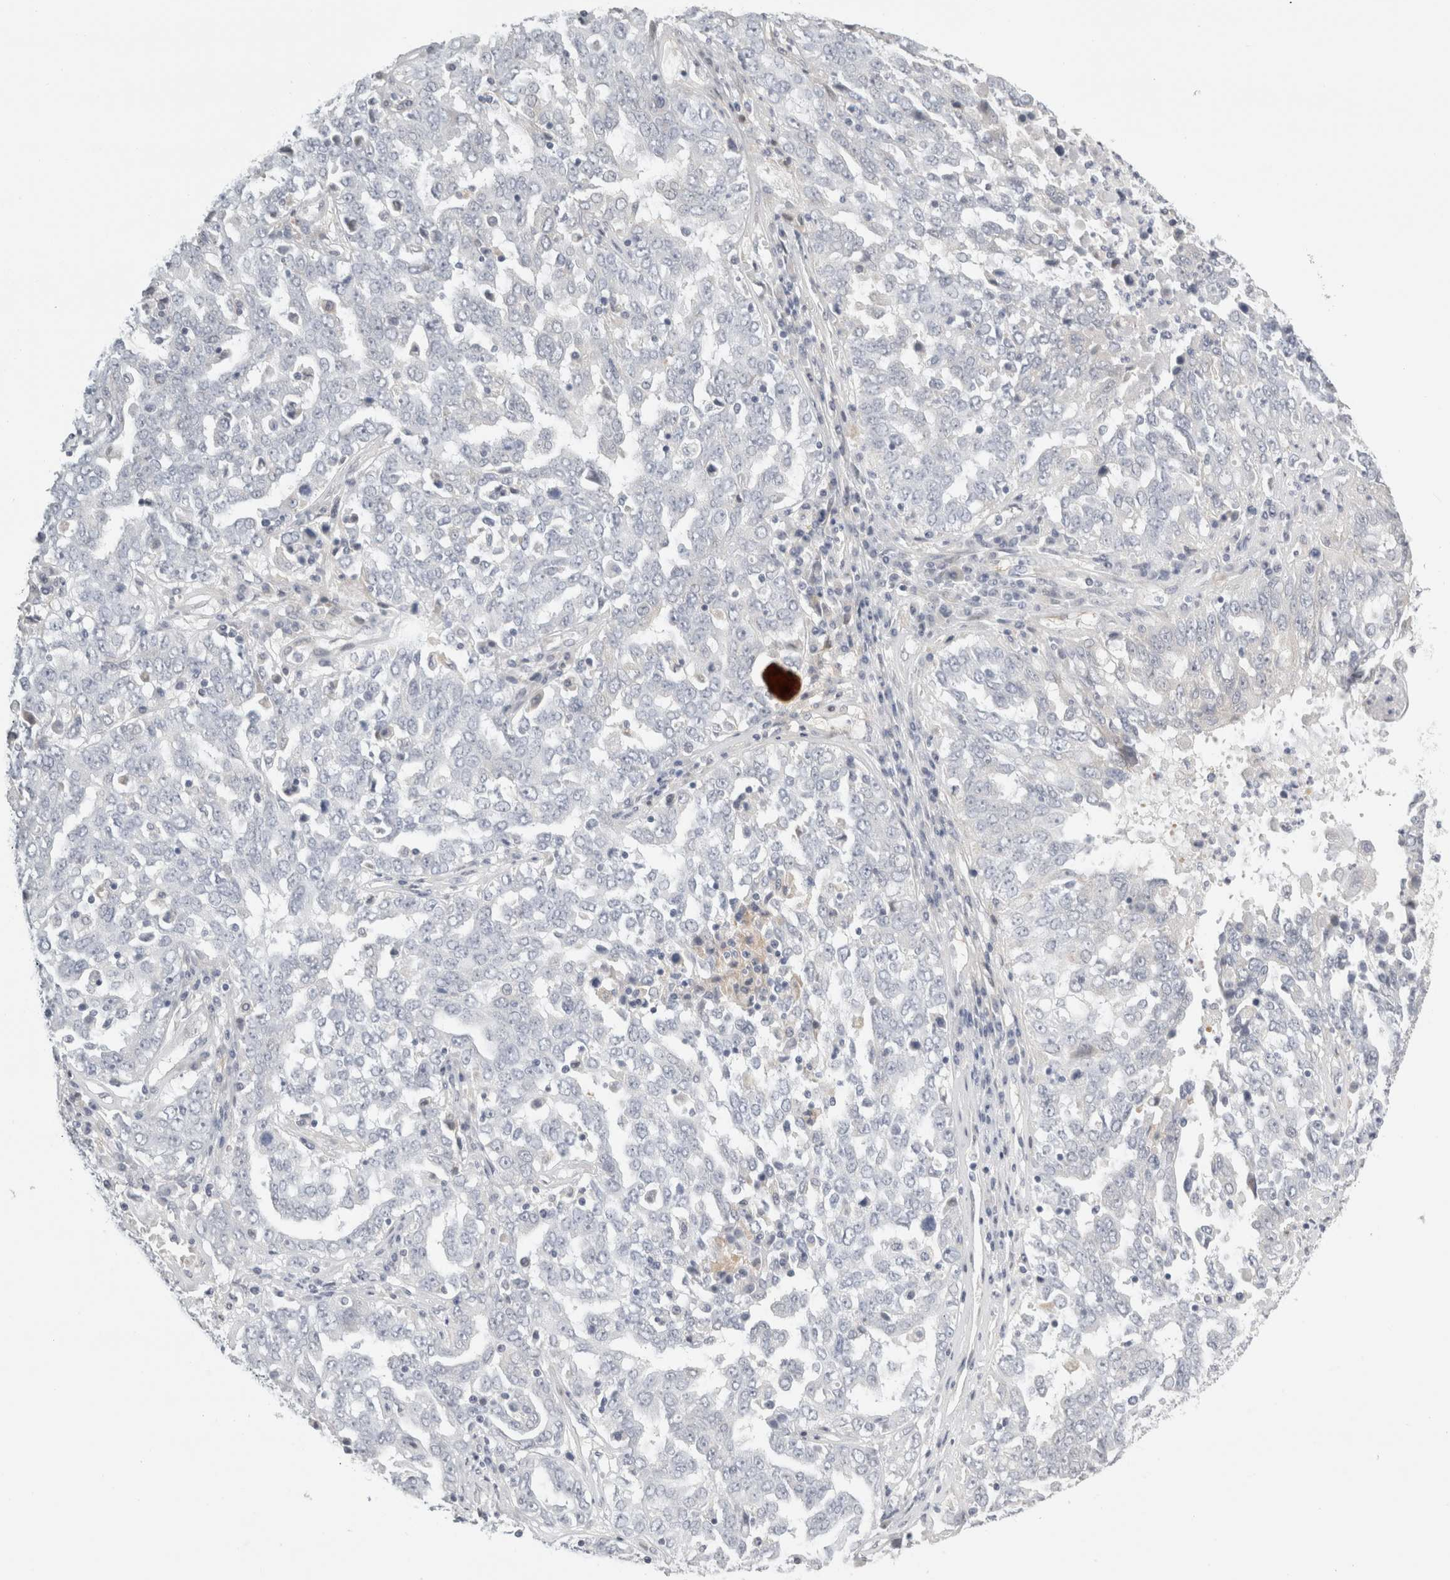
{"staining": {"intensity": "negative", "quantity": "none", "location": "none"}, "tissue": "ovarian cancer", "cell_type": "Tumor cells", "image_type": "cancer", "snomed": [{"axis": "morphology", "description": "Carcinoma, endometroid"}, {"axis": "topography", "description": "Ovary"}], "caption": "Micrograph shows no significant protein expression in tumor cells of ovarian cancer.", "gene": "FBLIM1", "patient": {"sex": "female", "age": 62}}